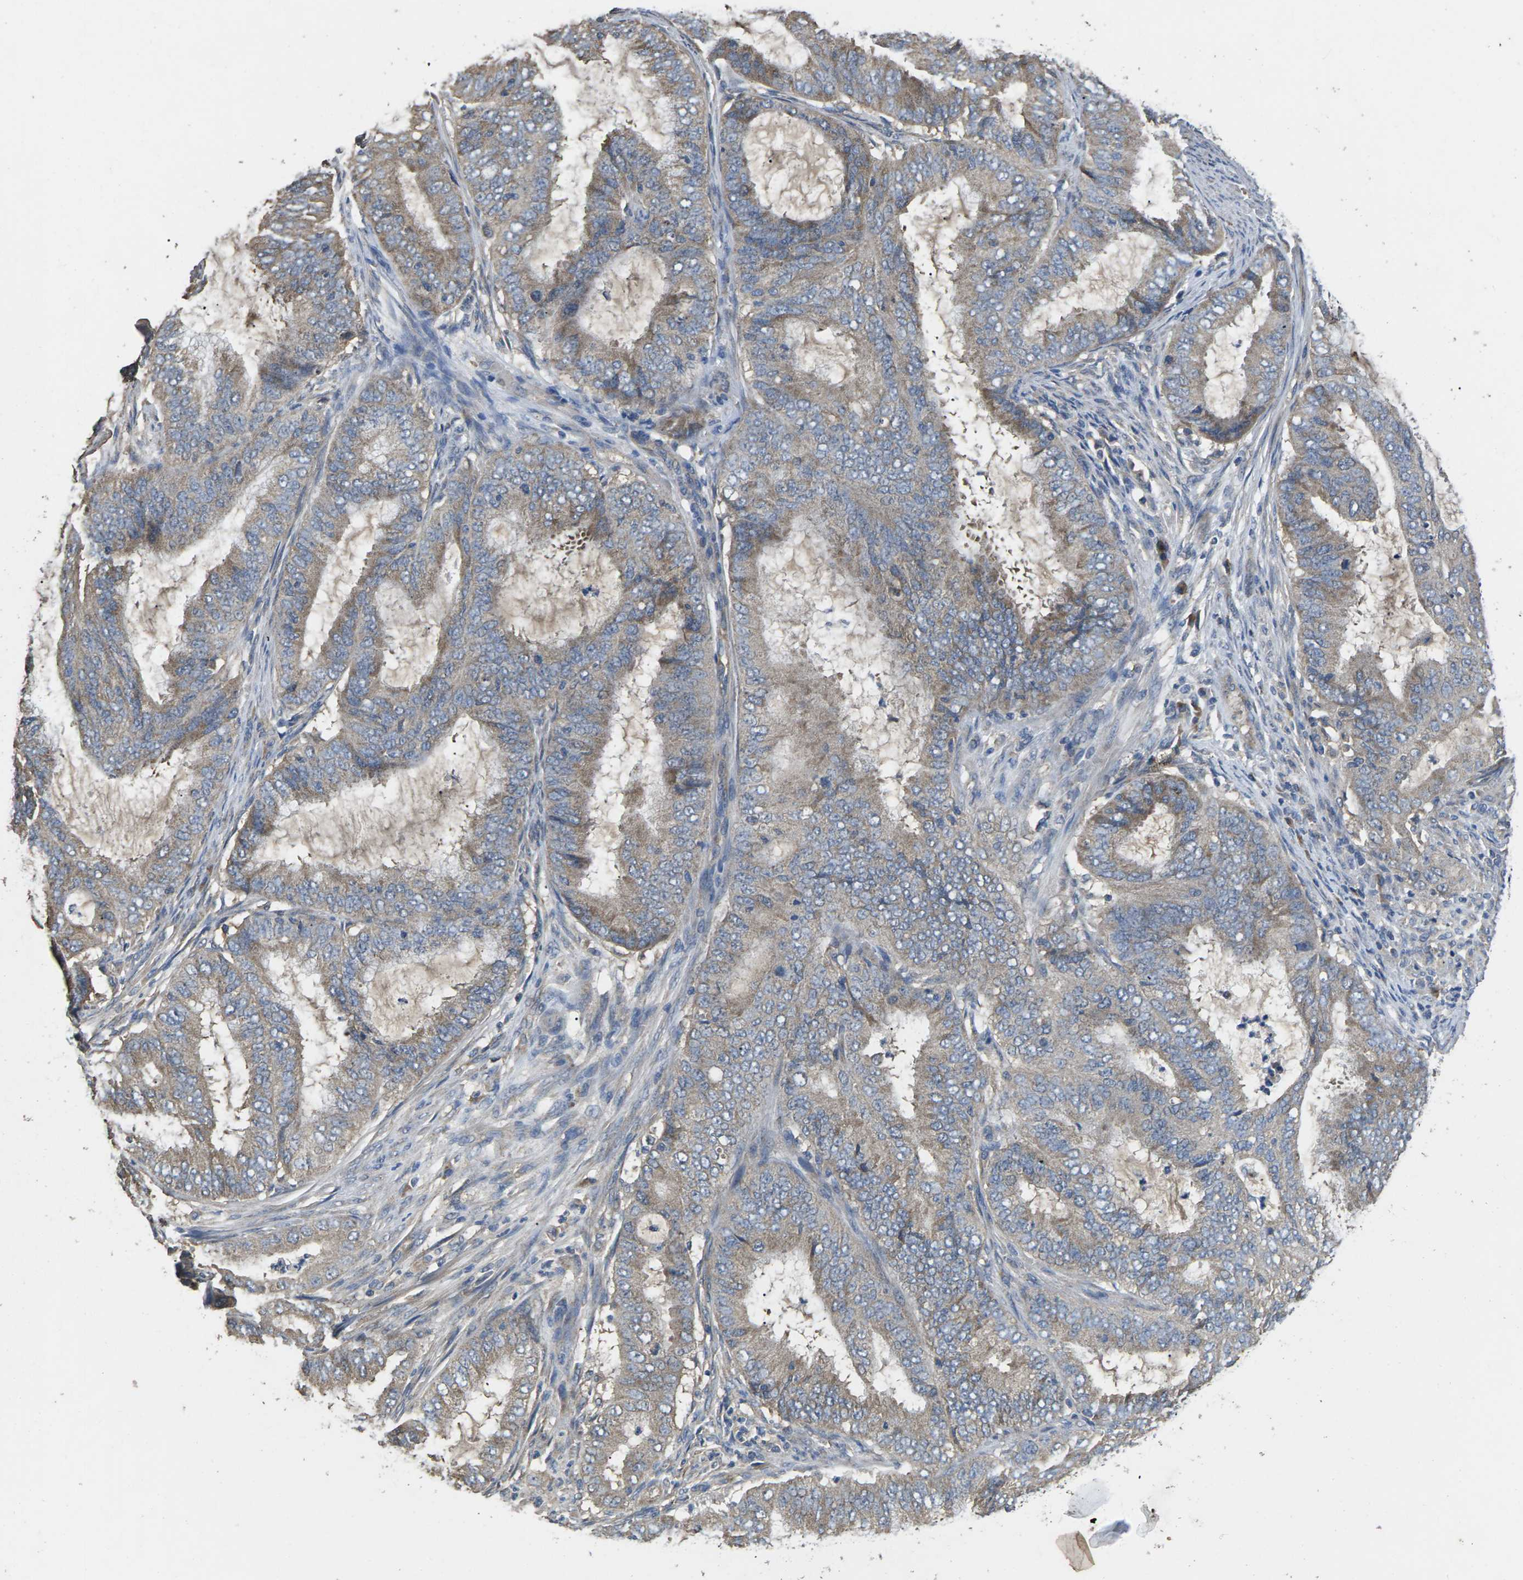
{"staining": {"intensity": "weak", "quantity": "25%-75%", "location": "cytoplasmic/membranous"}, "tissue": "endometrial cancer", "cell_type": "Tumor cells", "image_type": "cancer", "snomed": [{"axis": "morphology", "description": "Adenocarcinoma, NOS"}, {"axis": "topography", "description": "Endometrium"}], "caption": "Protein staining of endometrial cancer tissue reveals weak cytoplasmic/membranous expression in approximately 25%-75% of tumor cells. (Brightfield microscopy of DAB IHC at high magnification).", "gene": "B4GAT1", "patient": {"sex": "female", "age": 70}}